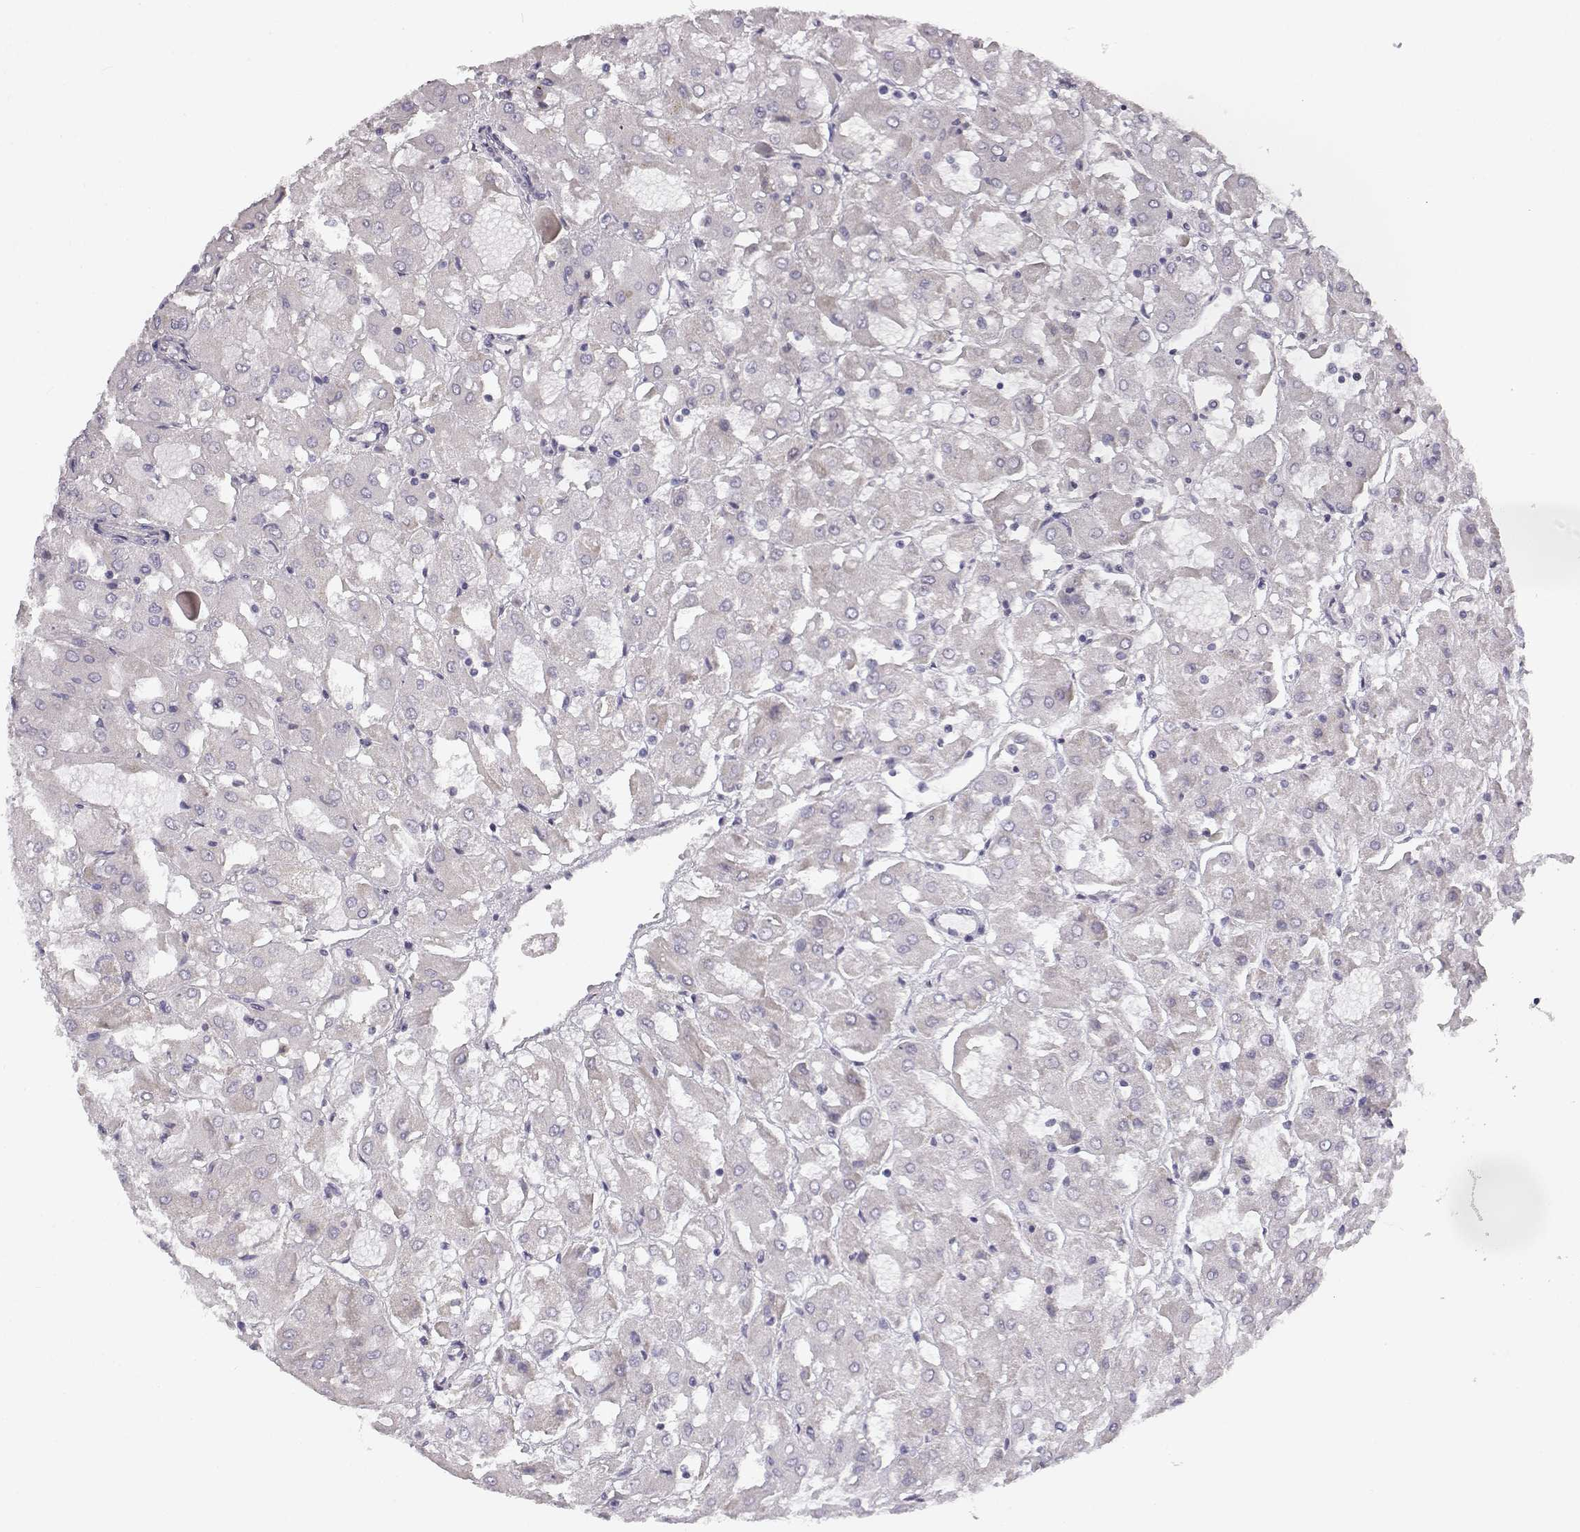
{"staining": {"intensity": "negative", "quantity": "none", "location": "none"}, "tissue": "renal cancer", "cell_type": "Tumor cells", "image_type": "cancer", "snomed": [{"axis": "morphology", "description": "Adenocarcinoma, NOS"}, {"axis": "topography", "description": "Kidney"}], "caption": "Adenocarcinoma (renal) stained for a protein using immunohistochemistry shows no staining tumor cells.", "gene": "MYCBPAP", "patient": {"sex": "male", "age": 72}}